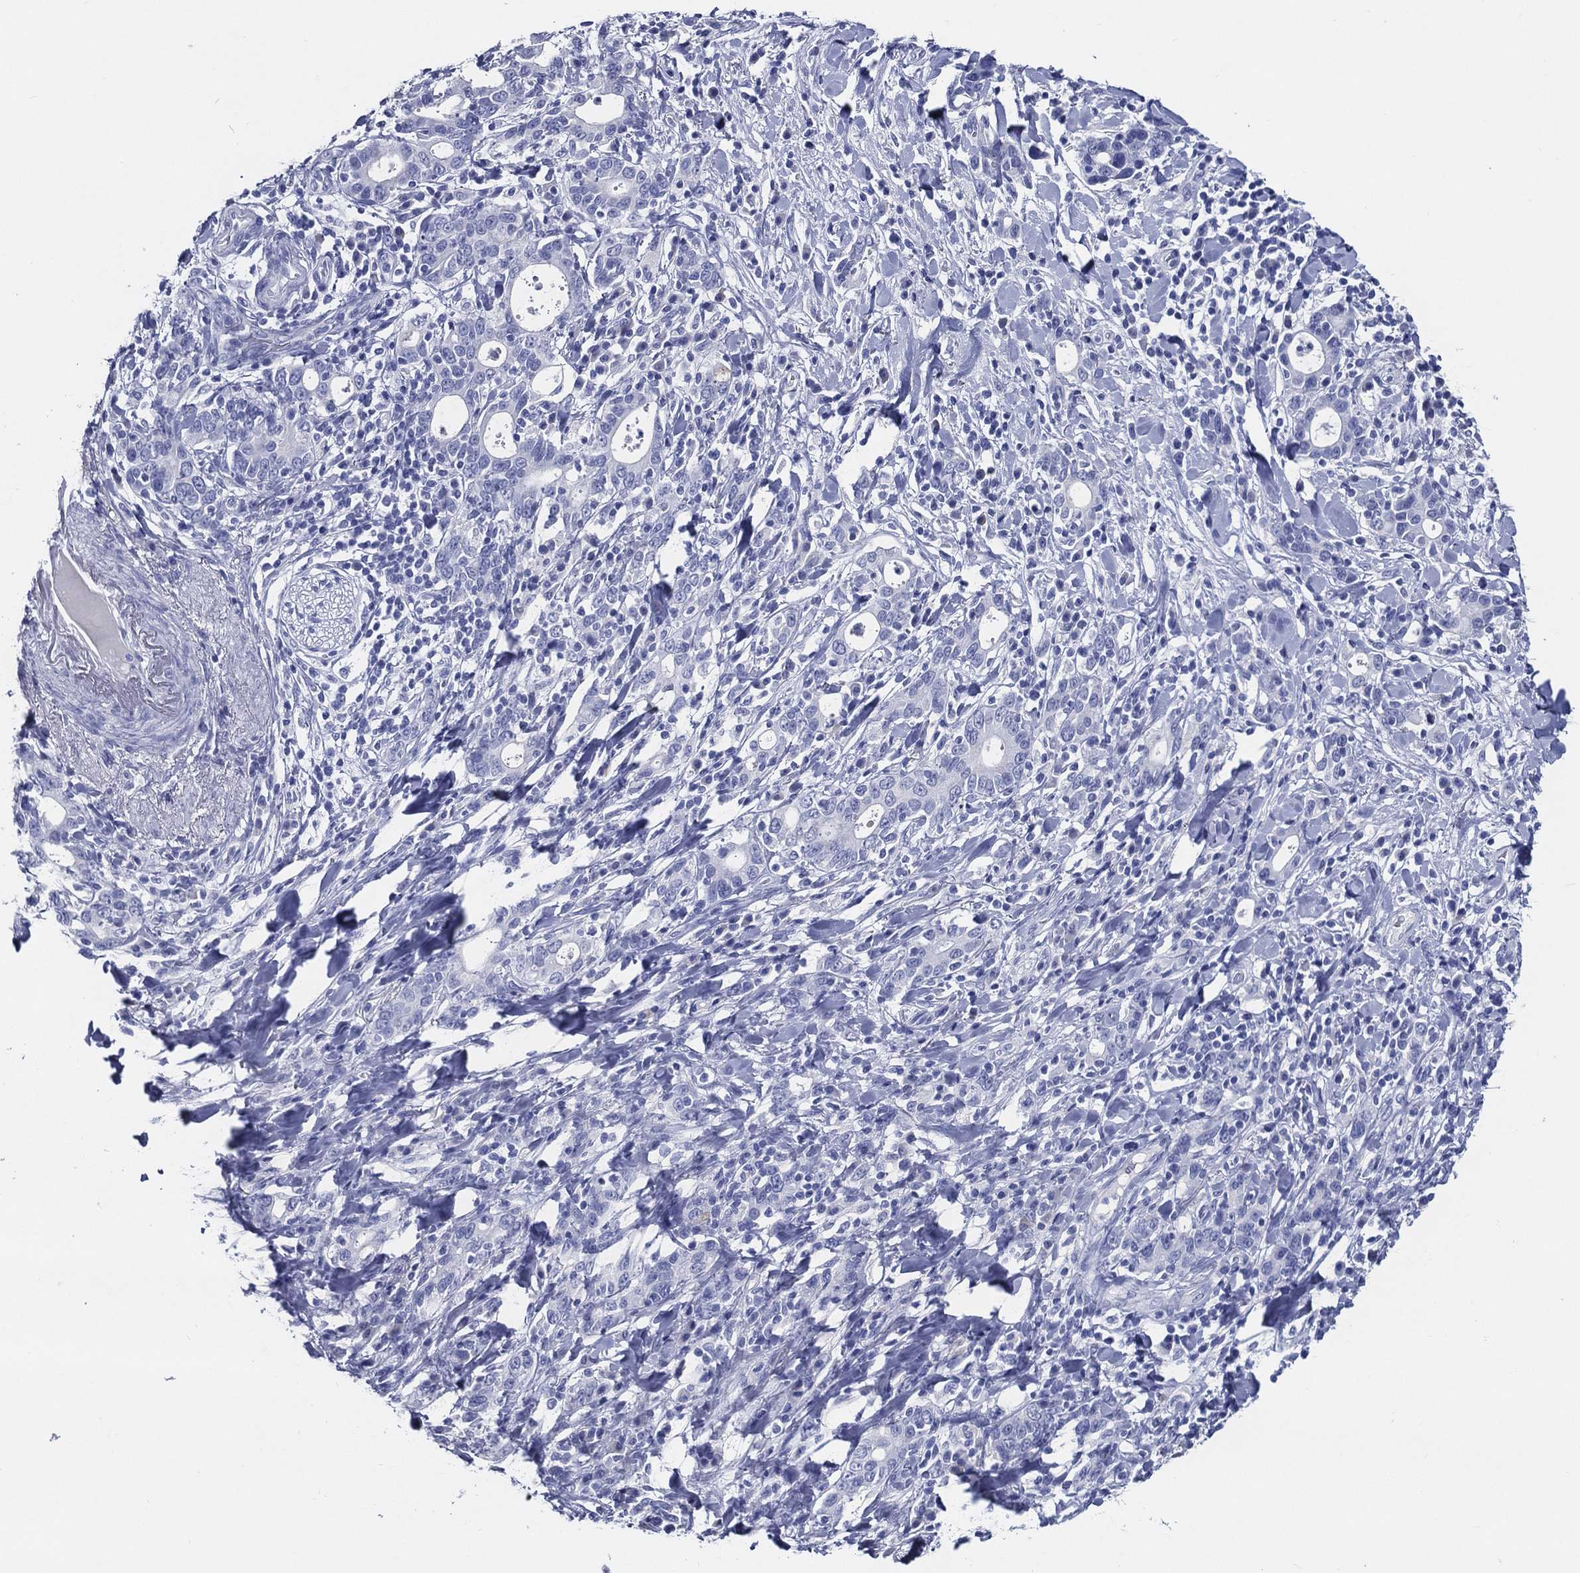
{"staining": {"intensity": "negative", "quantity": "none", "location": "none"}, "tissue": "stomach cancer", "cell_type": "Tumor cells", "image_type": "cancer", "snomed": [{"axis": "morphology", "description": "Adenocarcinoma, NOS"}, {"axis": "topography", "description": "Stomach"}], "caption": "Tumor cells are negative for protein expression in human stomach cancer.", "gene": "ACE2", "patient": {"sex": "male", "age": 79}}